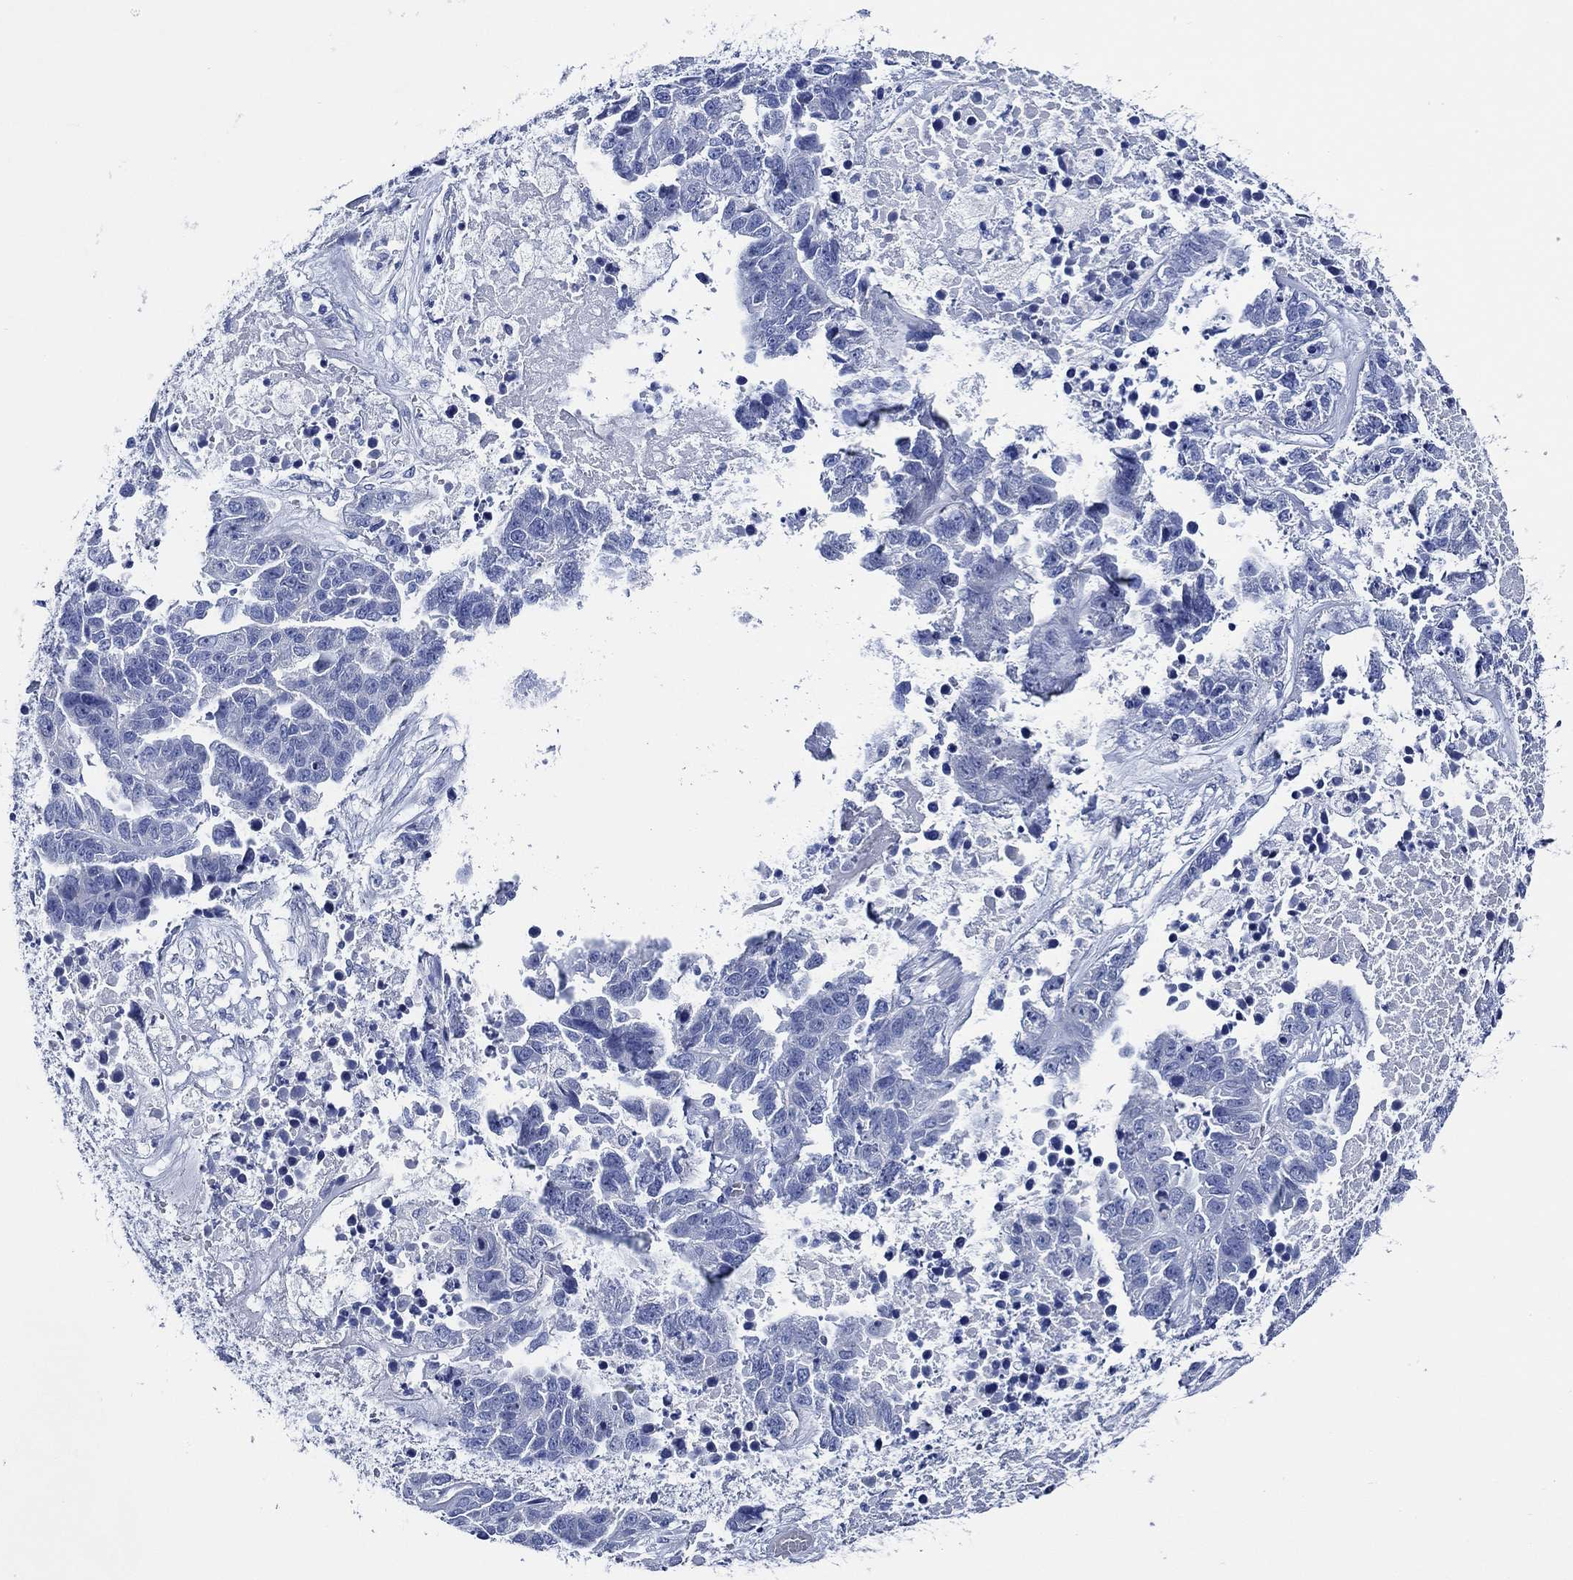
{"staining": {"intensity": "negative", "quantity": "none", "location": "none"}, "tissue": "ovarian cancer", "cell_type": "Tumor cells", "image_type": "cancer", "snomed": [{"axis": "morphology", "description": "Cystadenocarcinoma, serous, NOS"}, {"axis": "topography", "description": "Ovary"}], "caption": "Serous cystadenocarcinoma (ovarian) stained for a protein using IHC reveals no staining tumor cells.", "gene": "WDR62", "patient": {"sex": "female", "age": 87}}